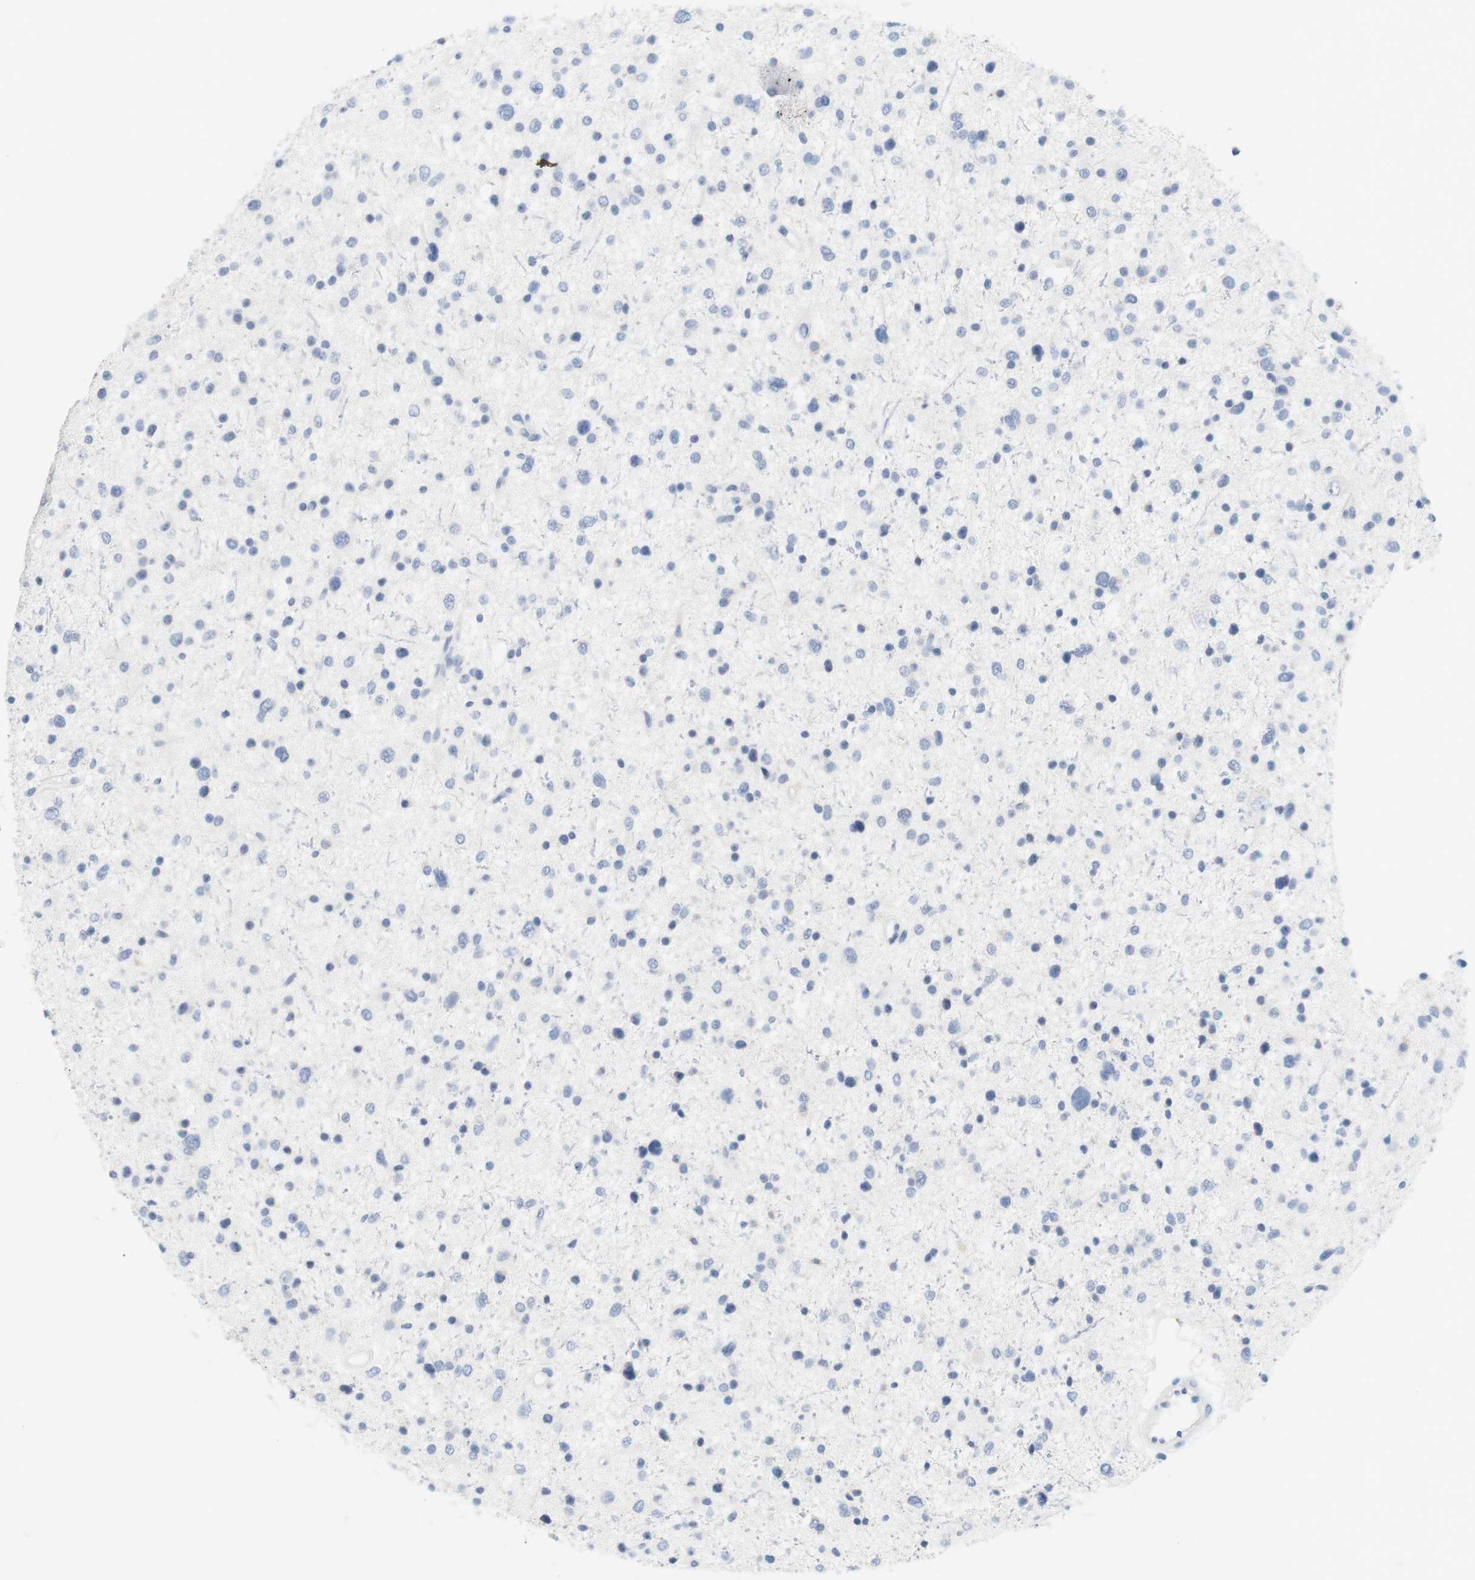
{"staining": {"intensity": "negative", "quantity": "none", "location": "none"}, "tissue": "glioma", "cell_type": "Tumor cells", "image_type": "cancer", "snomed": [{"axis": "morphology", "description": "Glioma, malignant, Low grade"}, {"axis": "topography", "description": "Brain"}], "caption": "Photomicrograph shows no significant protein positivity in tumor cells of glioma.", "gene": "OPRM1", "patient": {"sex": "female", "age": 37}}